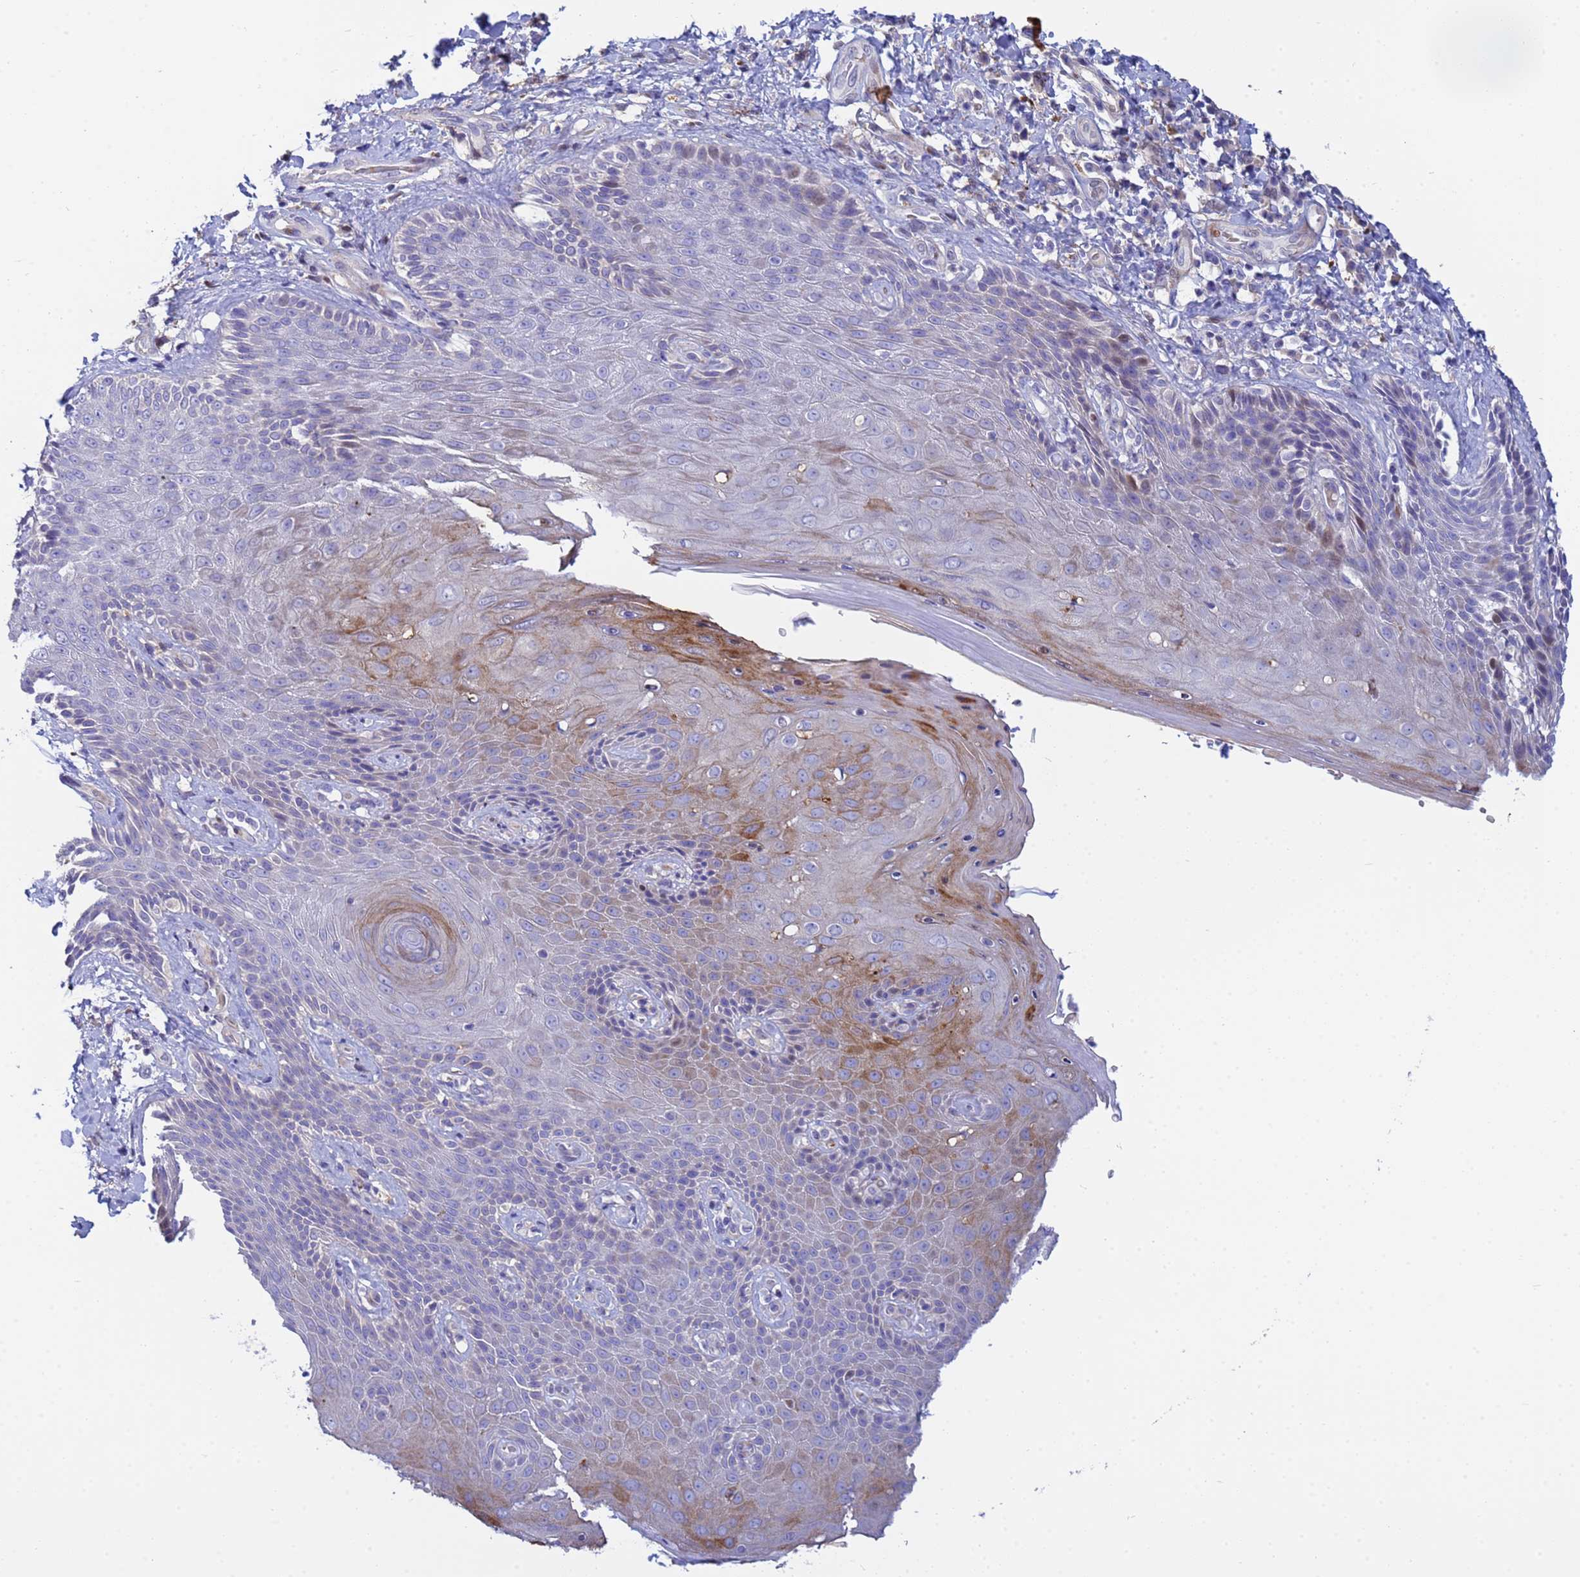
{"staining": {"intensity": "moderate", "quantity": "<25%", "location": "cytoplasmic/membranous"}, "tissue": "skin", "cell_type": "Epidermal cells", "image_type": "normal", "snomed": [{"axis": "morphology", "description": "Normal tissue, NOS"}, {"axis": "topography", "description": "Anal"}], "caption": "Protein expression analysis of benign skin reveals moderate cytoplasmic/membranous expression in approximately <25% of epidermal cells. The staining is performed using DAB (3,3'-diaminobenzidine) brown chromogen to label protein expression. The nuclei are counter-stained blue using hematoxylin.", "gene": "PPP6R1", "patient": {"sex": "female", "age": 89}}